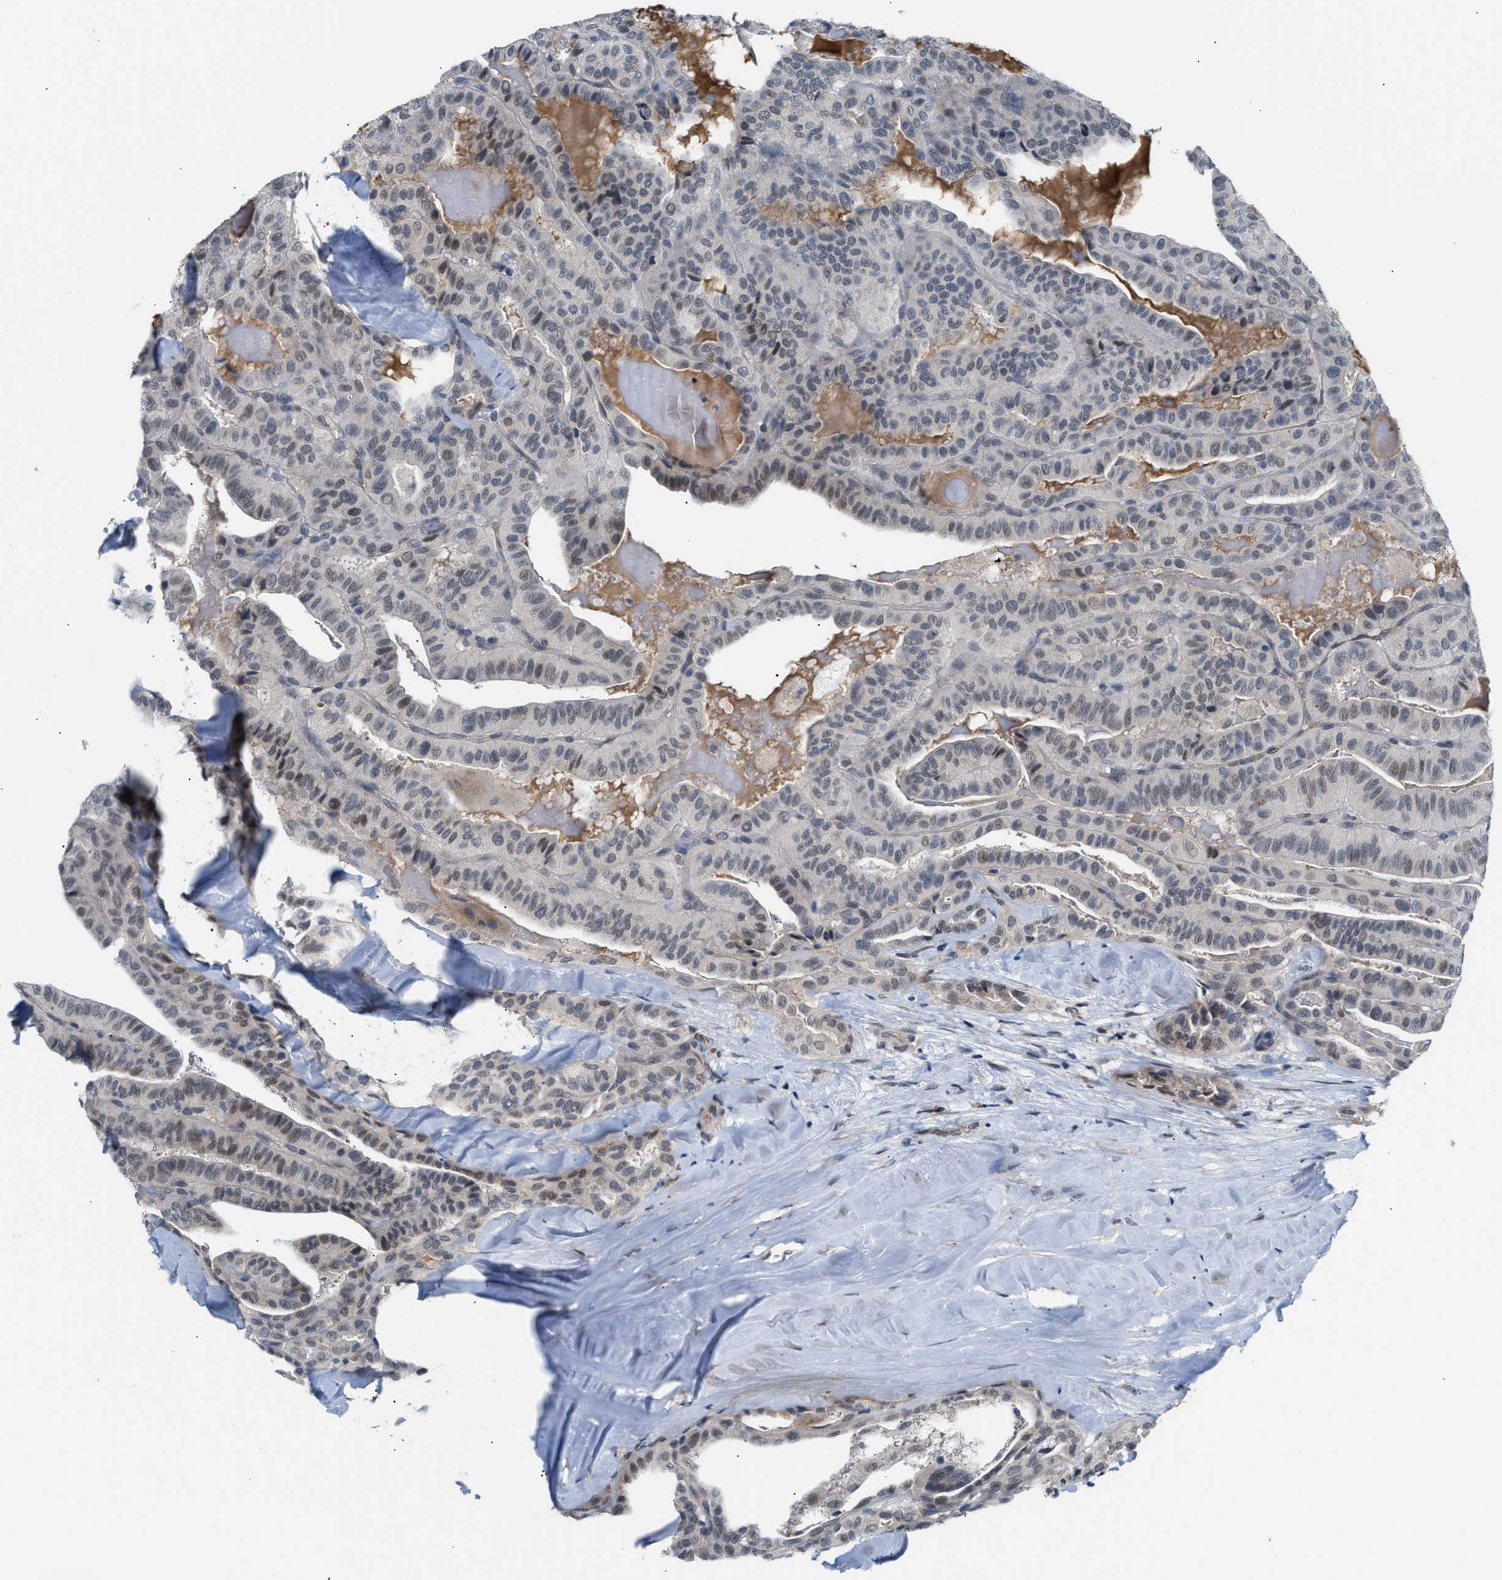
{"staining": {"intensity": "weak", "quantity": "25%-75%", "location": "nuclear"}, "tissue": "thyroid cancer", "cell_type": "Tumor cells", "image_type": "cancer", "snomed": [{"axis": "morphology", "description": "Papillary adenocarcinoma, NOS"}, {"axis": "topography", "description": "Thyroid gland"}], "caption": "Immunohistochemical staining of thyroid cancer displays low levels of weak nuclear staining in about 25%-75% of tumor cells. The protein of interest is shown in brown color, while the nuclei are stained blue.", "gene": "TXNRD3", "patient": {"sex": "male", "age": 77}}